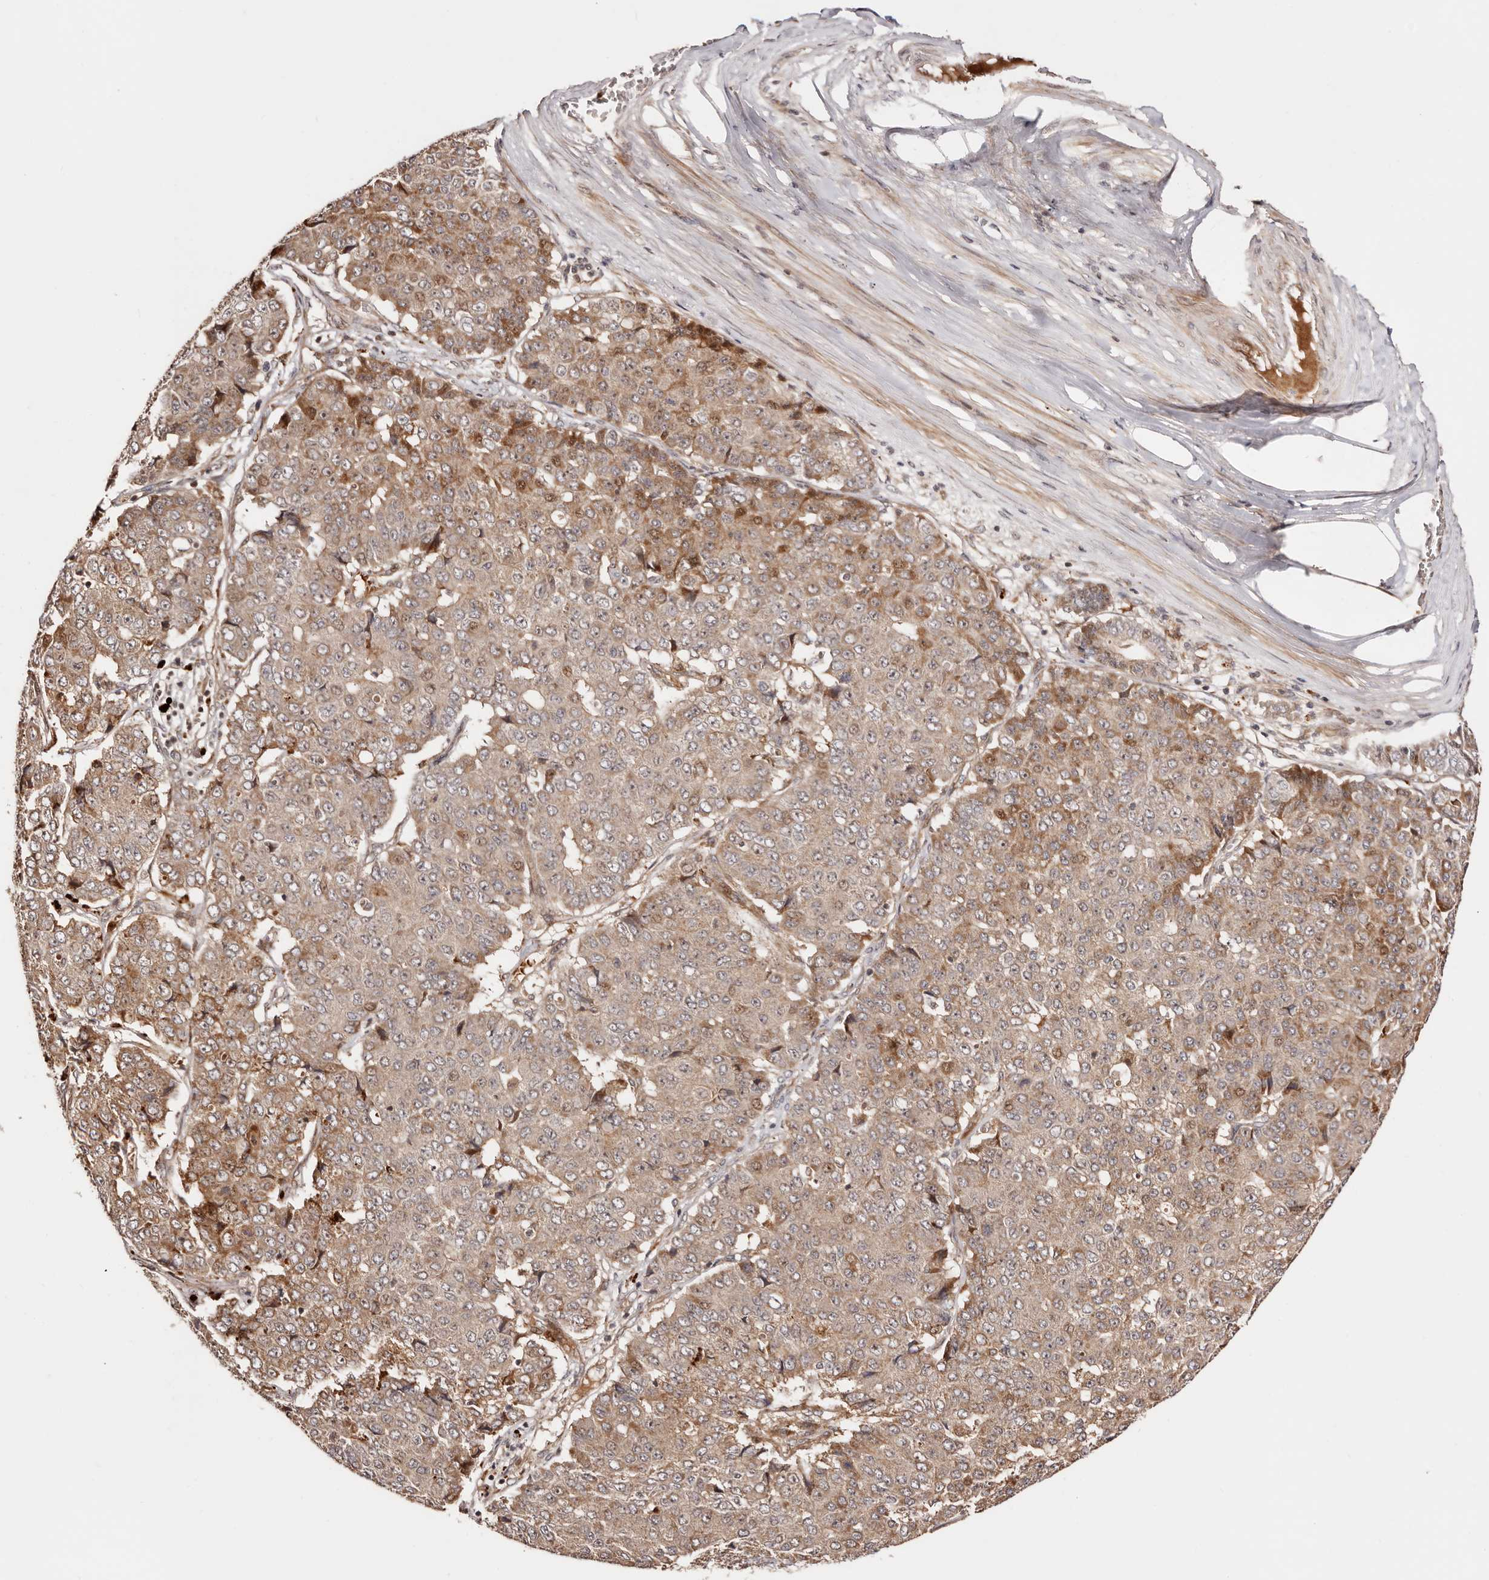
{"staining": {"intensity": "moderate", "quantity": ">75%", "location": "cytoplasmic/membranous,nuclear"}, "tissue": "pancreatic cancer", "cell_type": "Tumor cells", "image_type": "cancer", "snomed": [{"axis": "morphology", "description": "Adenocarcinoma, NOS"}, {"axis": "topography", "description": "Pancreas"}], "caption": "IHC photomicrograph of neoplastic tissue: pancreatic adenocarcinoma stained using IHC reveals medium levels of moderate protein expression localized specifically in the cytoplasmic/membranous and nuclear of tumor cells, appearing as a cytoplasmic/membranous and nuclear brown color.", "gene": "PTPN22", "patient": {"sex": "male", "age": 50}}